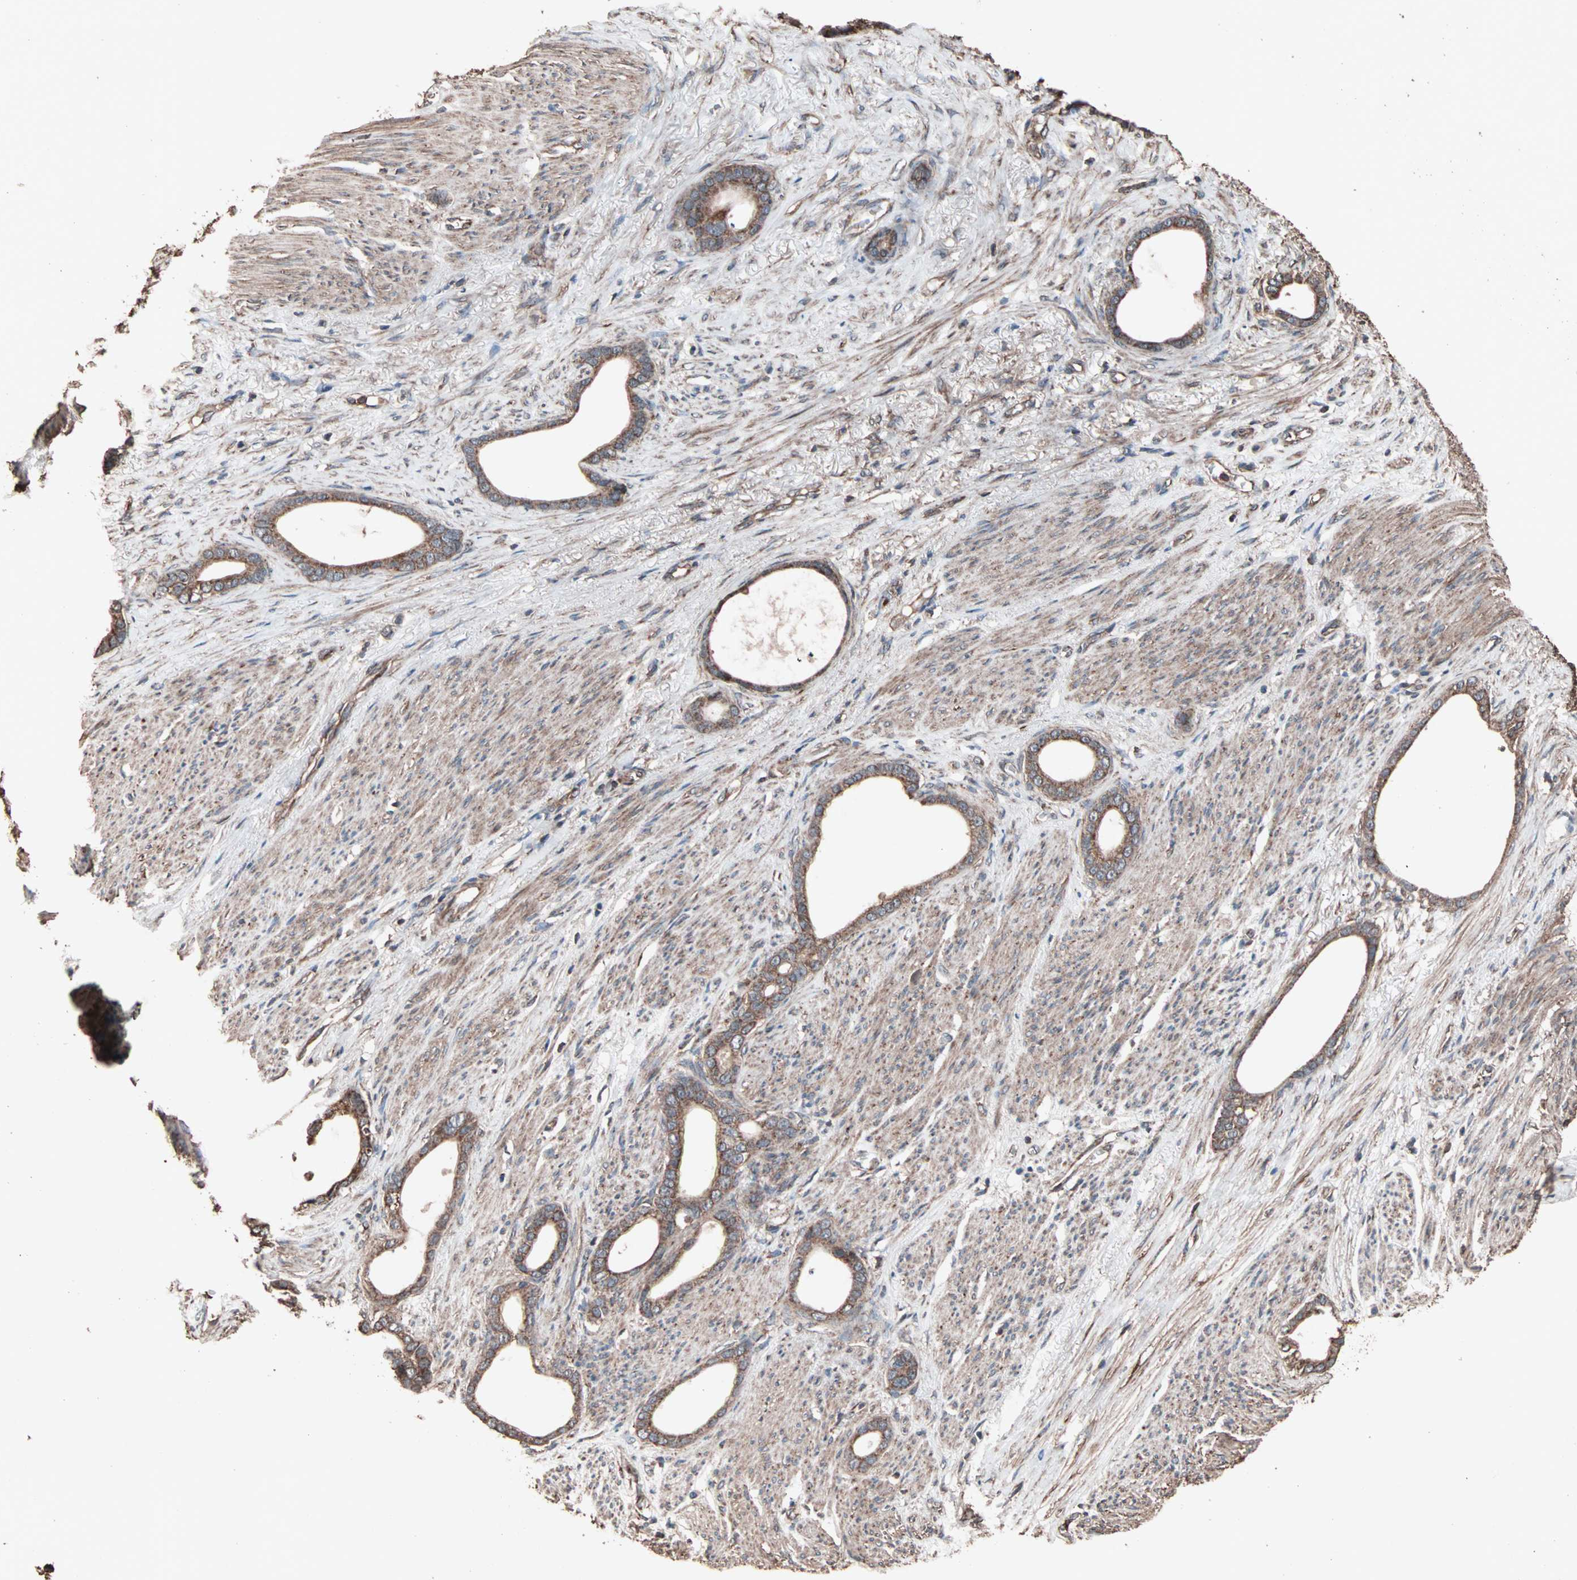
{"staining": {"intensity": "moderate", "quantity": ">75%", "location": "cytoplasmic/membranous"}, "tissue": "stomach cancer", "cell_type": "Tumor cells", "image_type": "cancer", "snomed": [{"axis": "morphology", "description": "Adenocarcinoma, NOS"}, {"axis": "topography", "description": "Stomach"}], "caption": "This image demonstrates adenocarcinoma (stomach) stained with immunohistochemistry to label a protein in brown. The cytoplasmic/membranous of tumor cells show moderate positivity for the protein. Nuclei are counter-stained blue.", "gene": "MRPL2", "patient": {"sex": "female", "age": 75}}